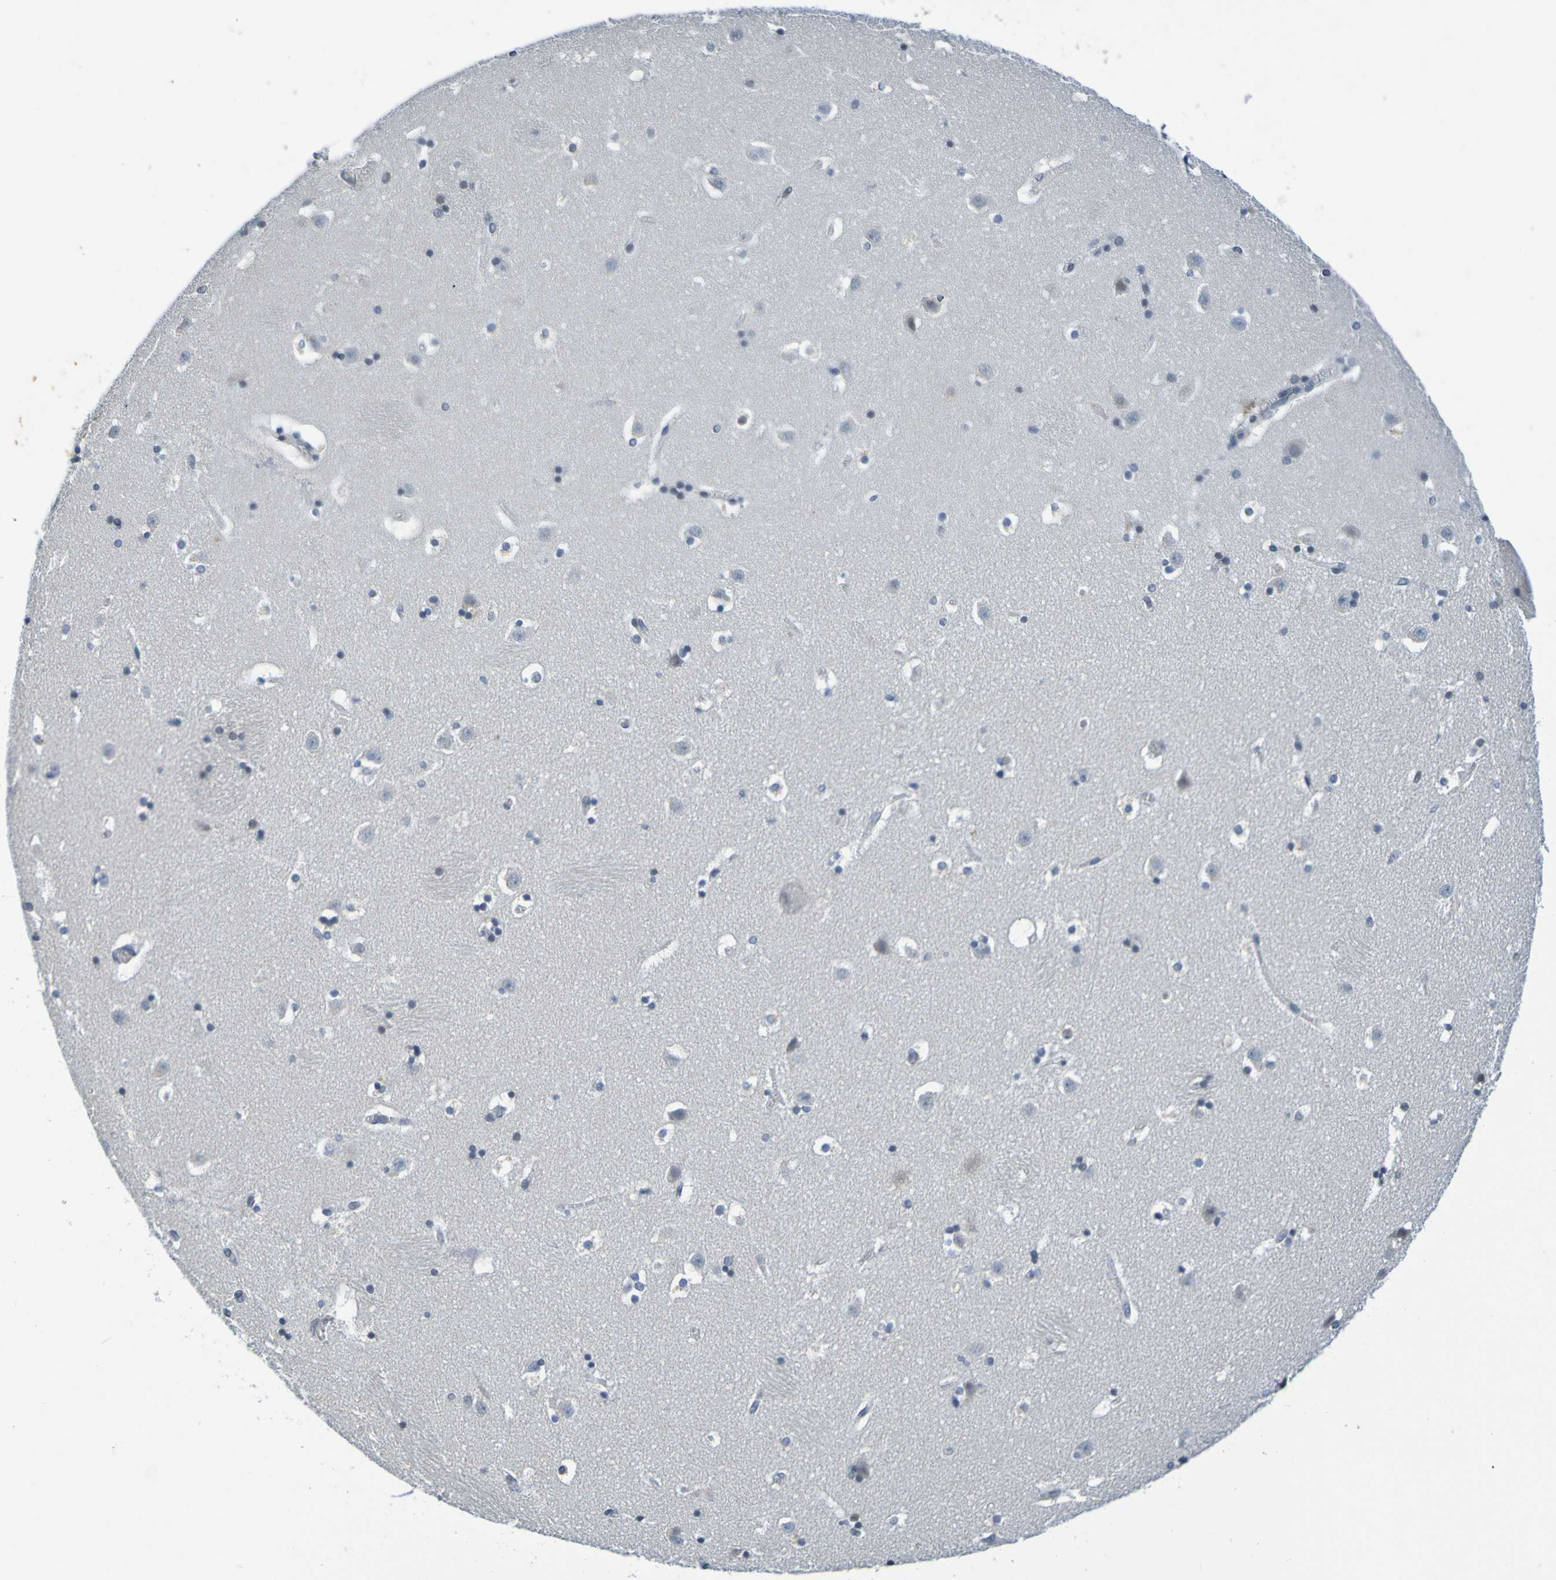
{"staining": {"intensity": "negative", "quantity": "none", "location": "none"}, "tissue": "caudate", "cell_type": "Glial cells", "image_type": "normal", "snomed": [{"axis": "morphology", "description": "Normal tissue, NOS"}, {"axis": "topography", "description": "Lateral ventricle wall"}], "caption": "Immunohistochemistry (IHC) image of normal human caudate stained for a protein (brown), which demonstrates no expression in glial cells.", "gene": "C3AR1", "patient": {"sex": "male", "age": 45}}